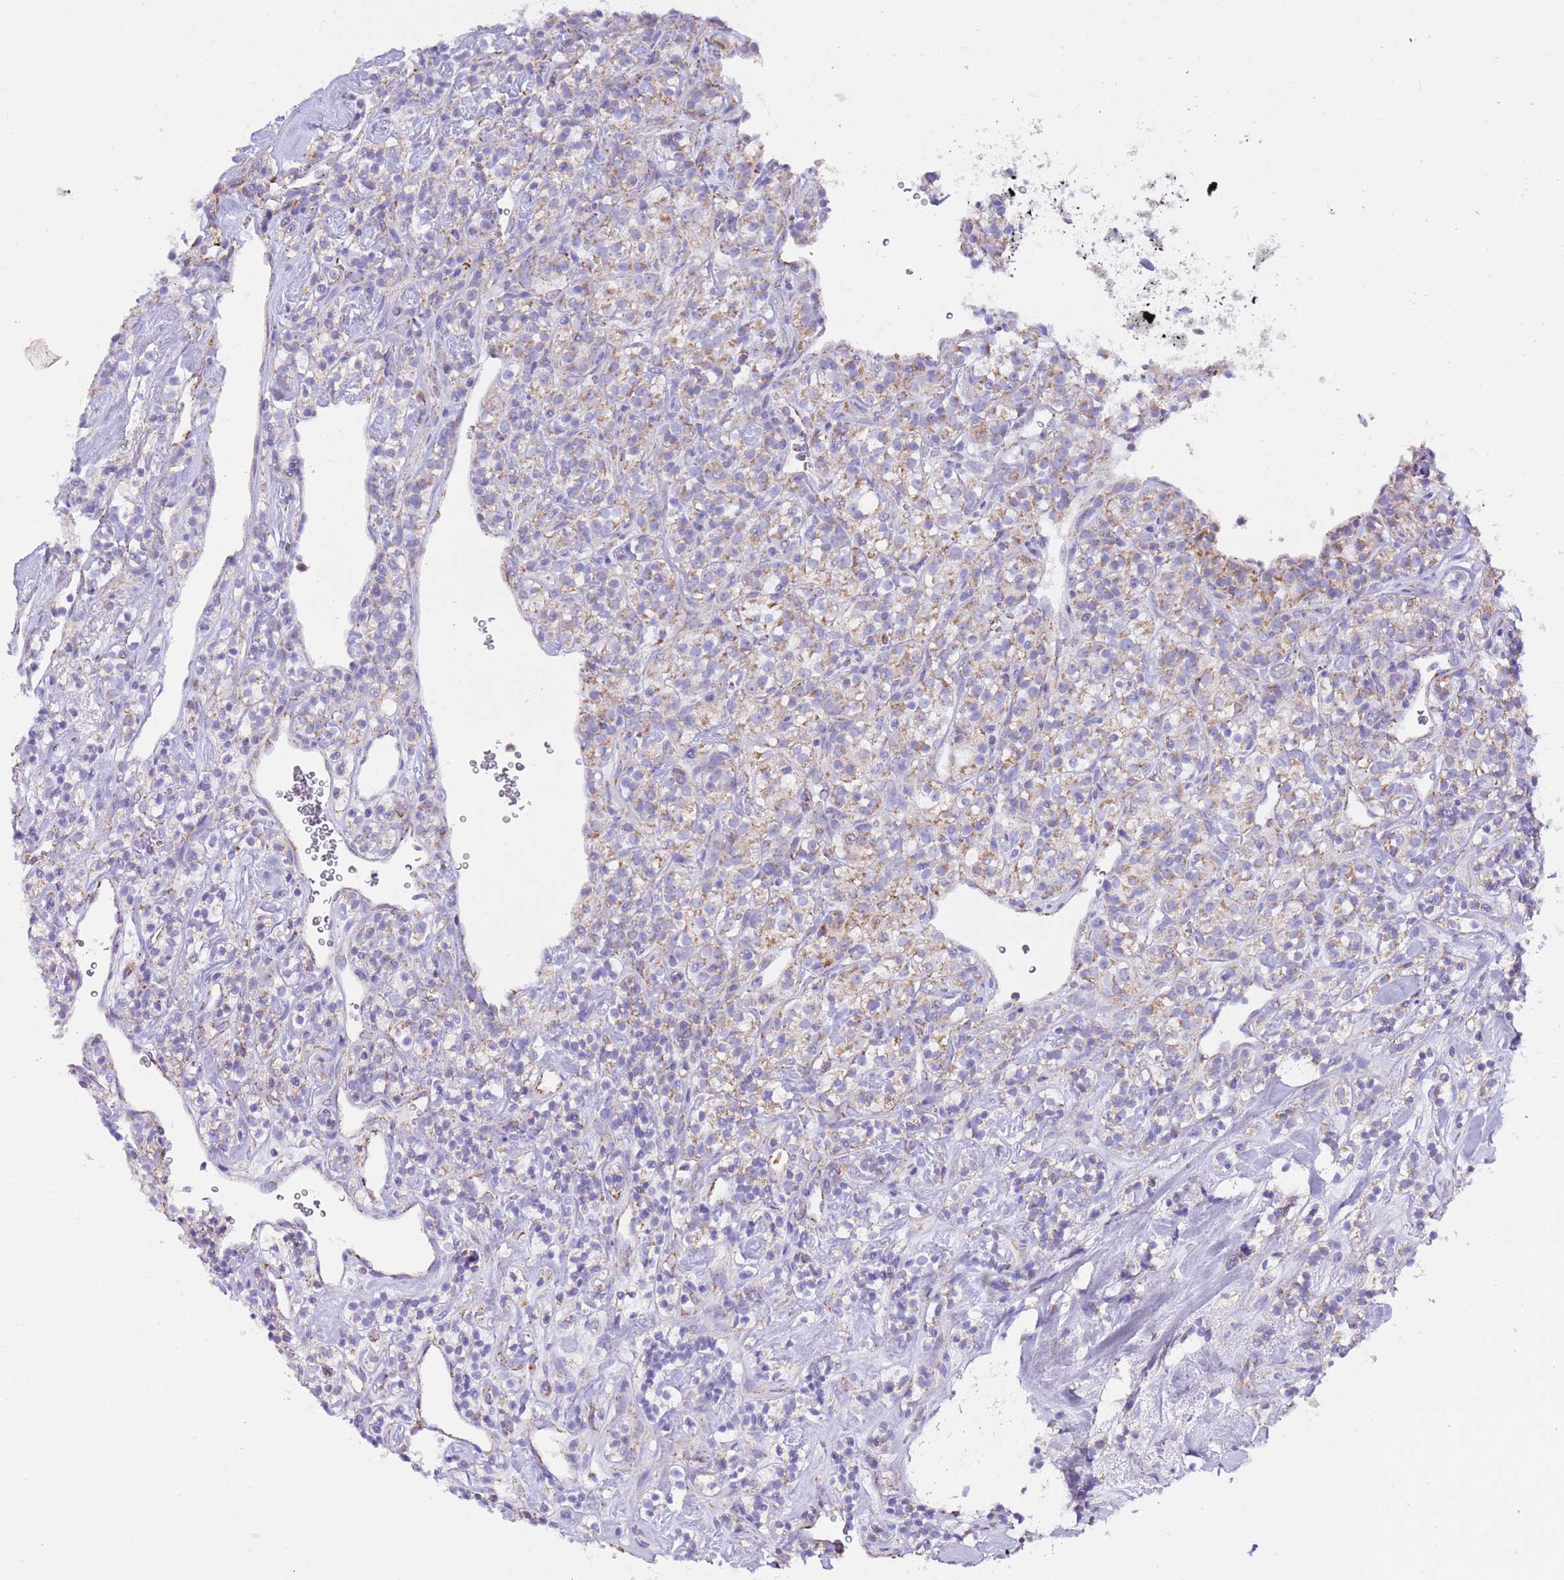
{"staining": {"intensity": "weak", "quantity": "25%-75%", "location": "cytoplasmic/membranous"}, "tissue": "renal cancer", "cell_type": "Tumor cells", "image_type": "cancer", "snomed": [{"axis": "morphology", "description": "Adenocarcinoma, NOS"}, {"axis": "topography", "description": "Kidney"}], "caption": "Tumor cells demonstrate low levels of weak cytoplasmic/membranous positivity in approximately 25%-75% of cells in renal cancer. The staining is performed using DAB brown chromogen to label protein expression. The nuclei are counter-stained blue using hematoxylin.", "gene": "TEKTIP1", "patient": {"sex": "male", "age": 77}}